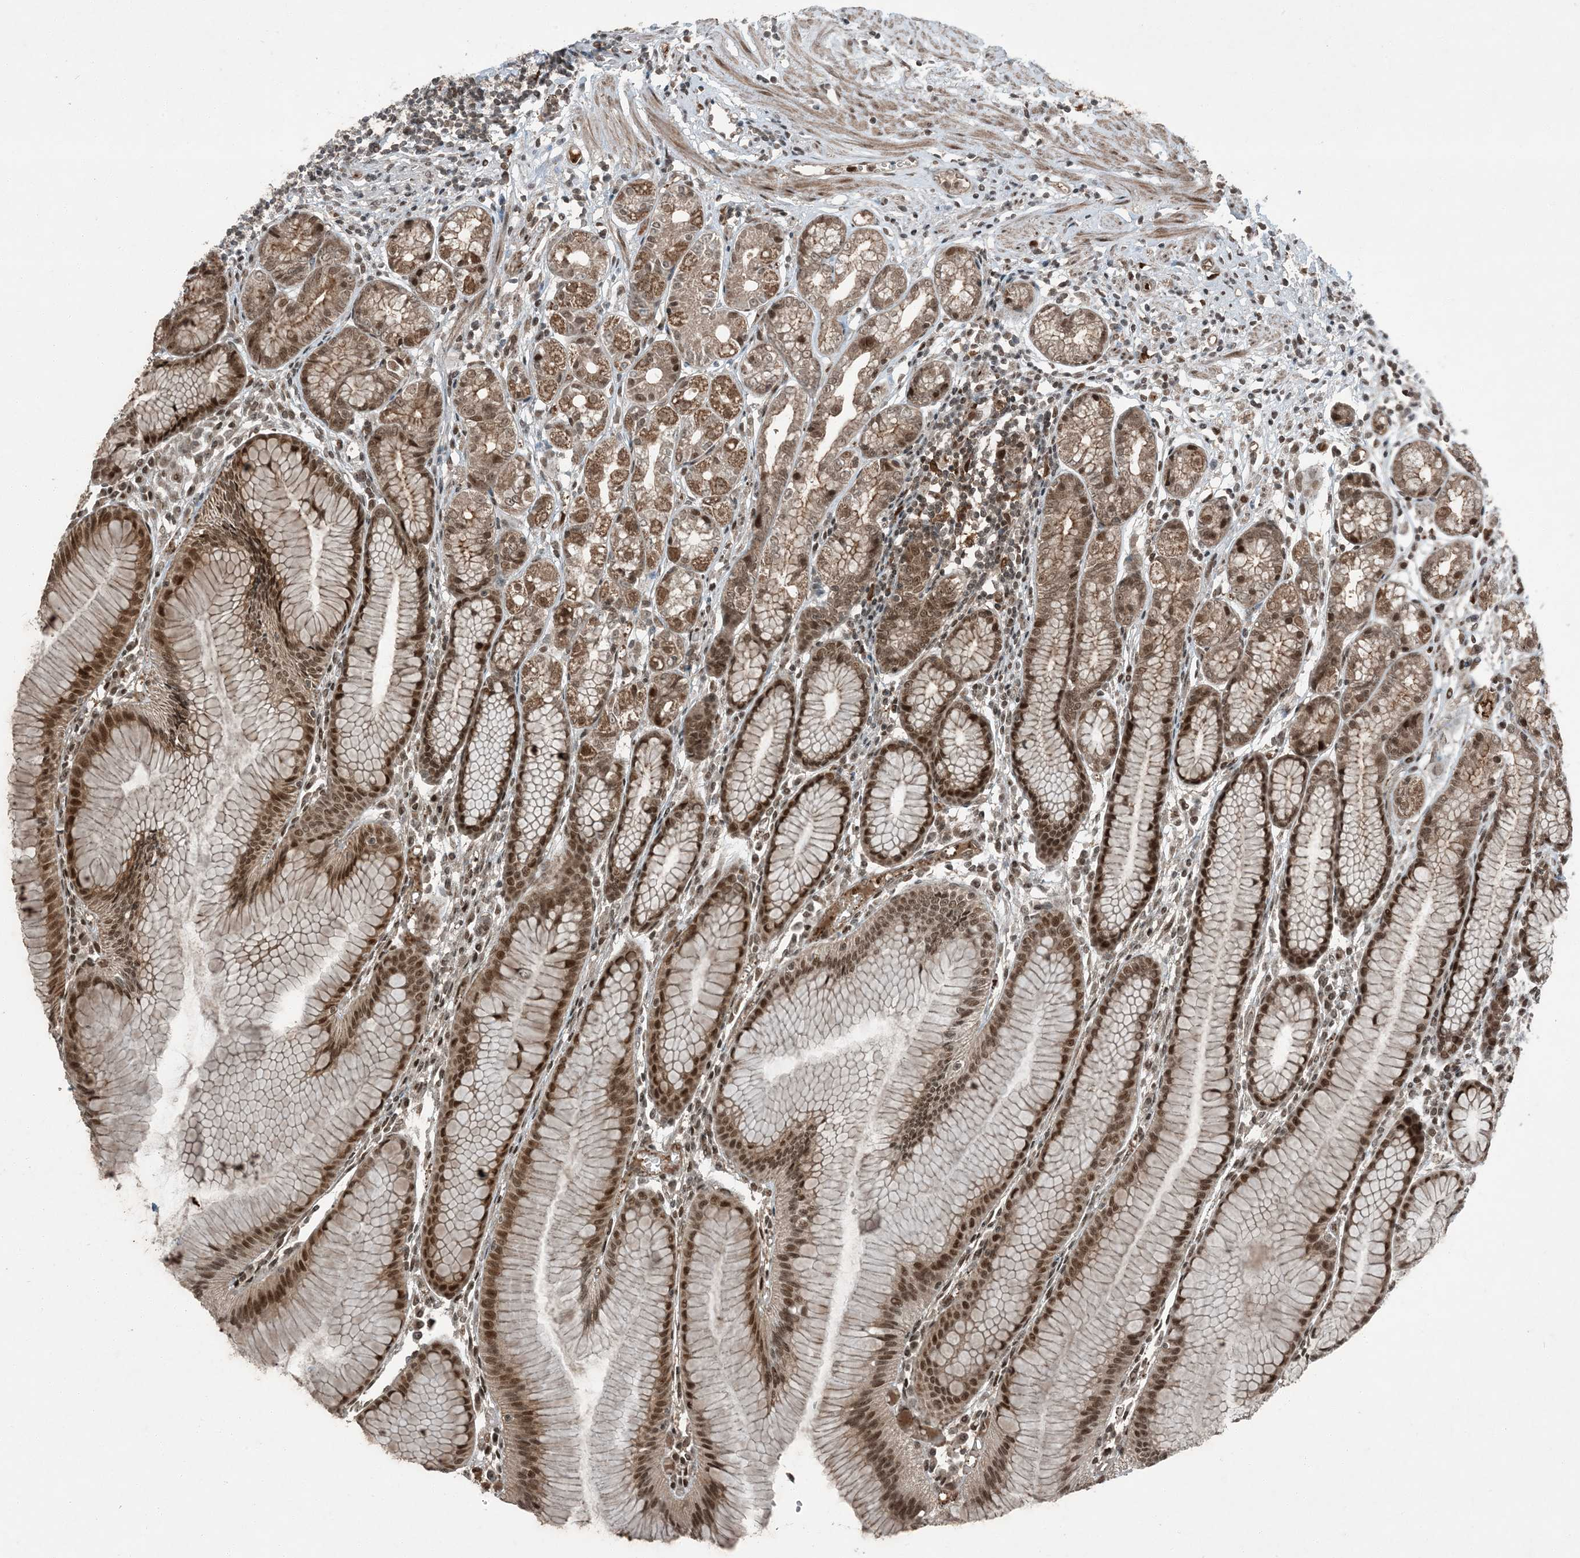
{"staining": {"intensity": "moderate", "quantity": ">75%", "location": "cytoplasmic/membranous,nuclear"}, "tissue": "stomach", "cell_type": "Glandular cells", "image_type": "normal", "snomed": [{"axis": "morphology", "description": "Normal tissue, NOS"}, {"axis": "topography", "description": "Stomach"}], "caption": "Protein positivity by immunohistochemistry (IHC) demonstrates moderate cytoplasmic/membranous,nuclear positivity in about >75% of glandular cells in normal stomach.", "gene": "TRAPPC12", "patient": {"sex": "female", "age": 57}}